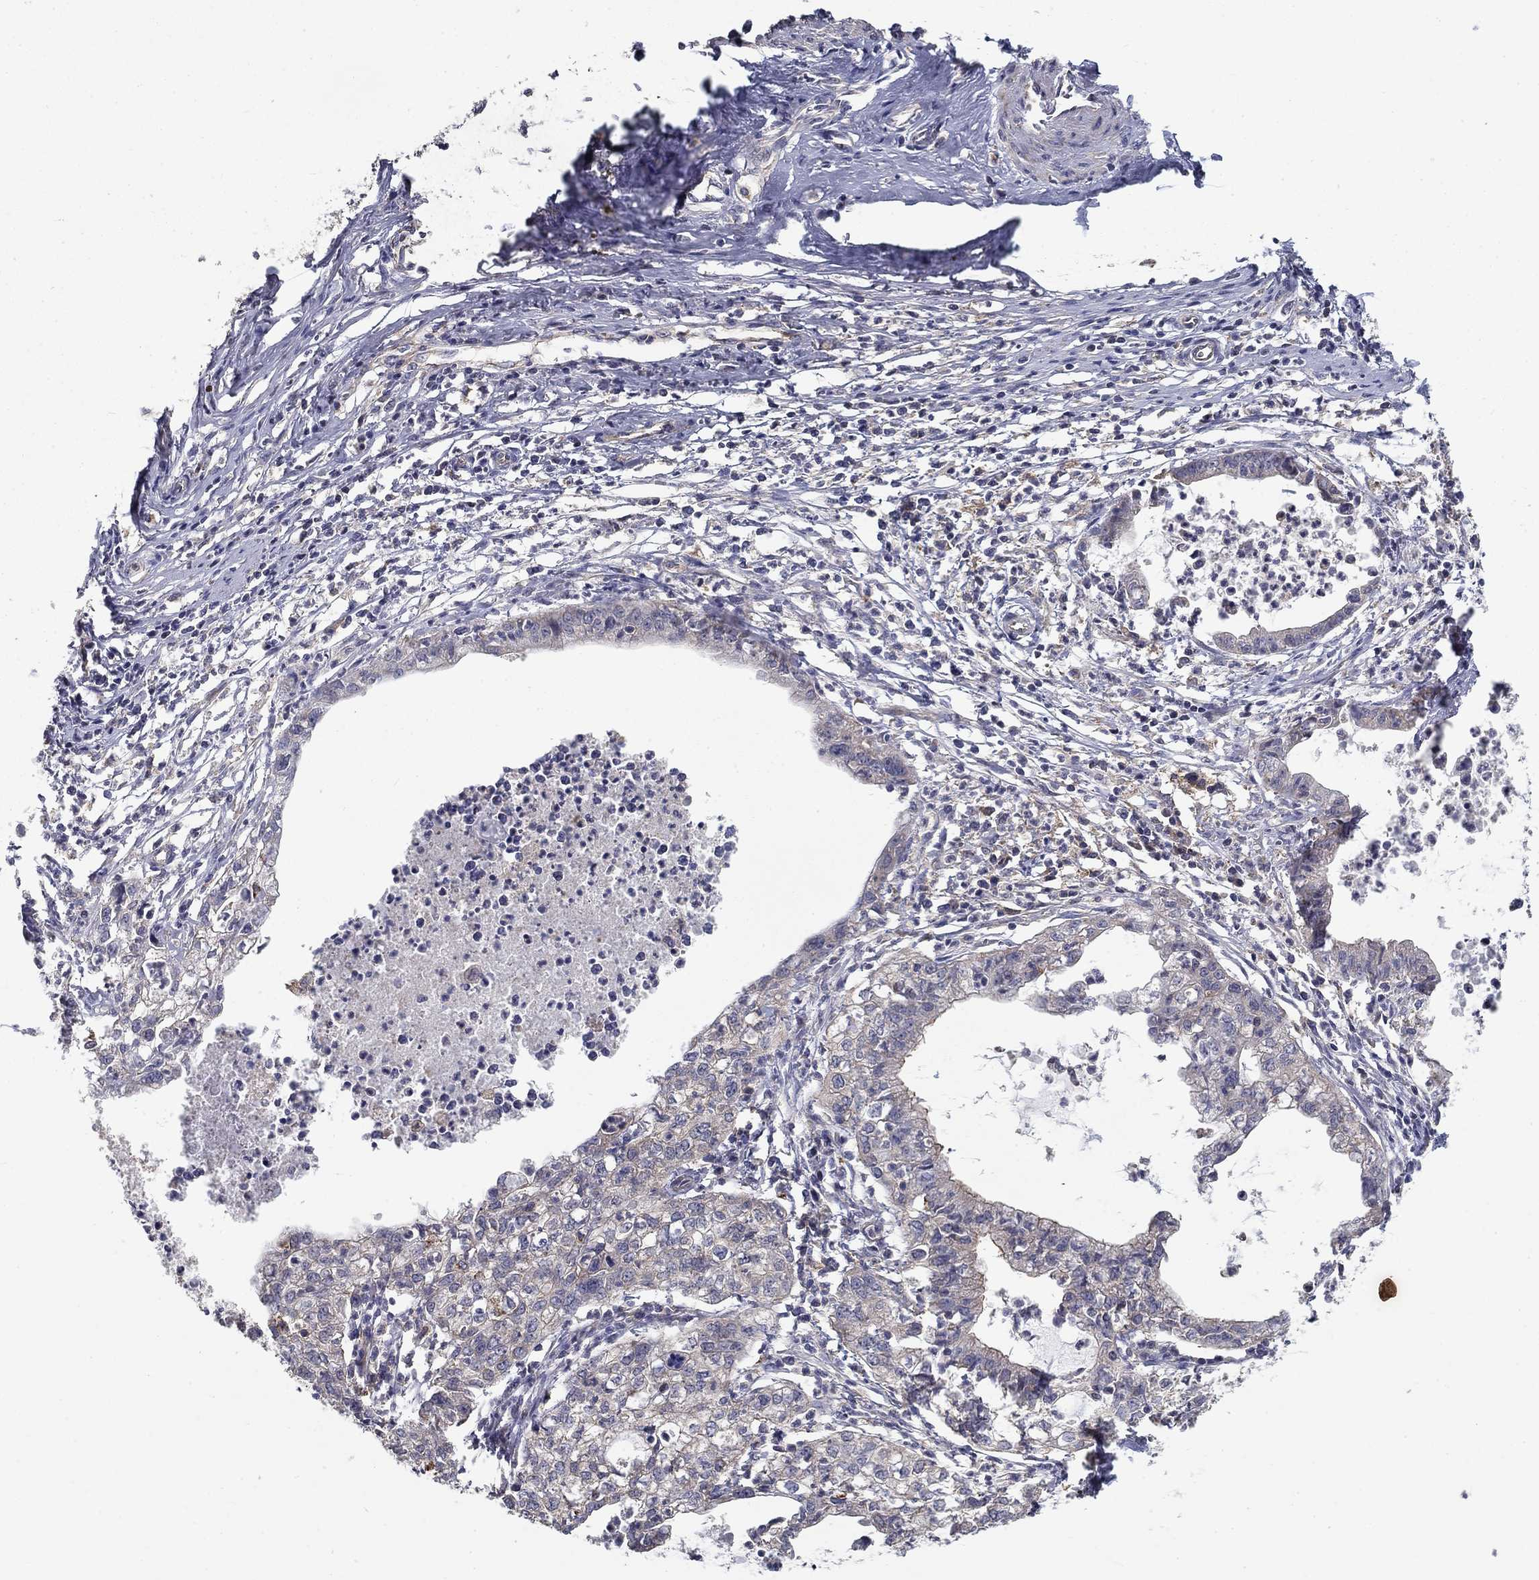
{"staining": {"intensity": "negative", "quantity": "none", "location": "none"}, "tissue": "cervical cancer", "cell_type": "Tumor cells", "image_type": "cancer", "snomed": [{"axis": "morphology", "description": "Normal tissue, NOS"}, {"axis": "morphology", "description": "Adenocarcinoma, NOS"}, {"axis": "topography", "description": "Cervix"}], "caption": "A micrograph of human cervical cancer is negative for staining in tumor cells. (DAB (3,3'-diaminobenzidine) immunohistochemistry, high magnification).", "gene": "ALDH4A1", "patient": {"sex": "female", "age": 38}}